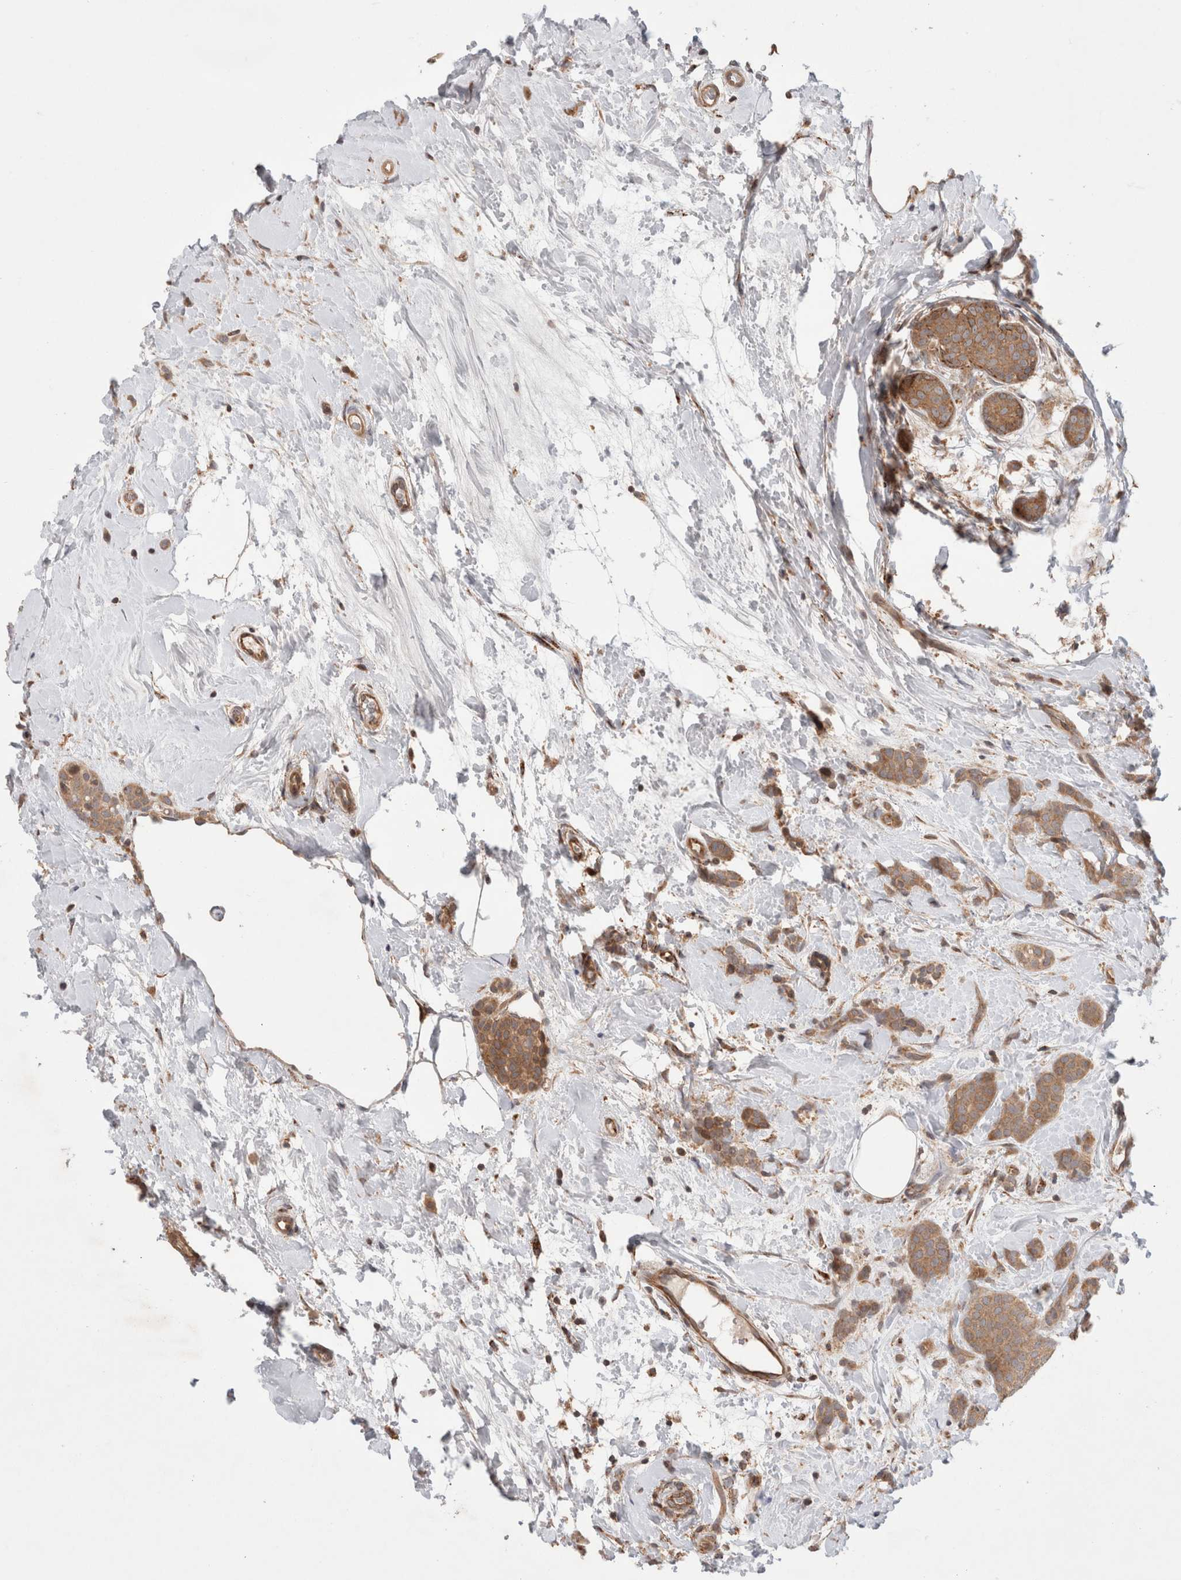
{"staining": {"intensity": "moderate", "quantity": ">75%", "location": "cytoplasmic/membranous"}, "tissue": "breast cancer", "cell_type": "Tumor cells", "image_type": "cancer", "snomed": [{"axis": "morphology", "description": "Lobular carcinoma, in situ"}, {"axis": "morphology", "description": "Lobular carcinoma"}, {"axis": "topography", "description": "Breast"}], "caption": "This is a histology image of IHC staining of breast cancer (lobular carcinoma in situ), which shows moderate positivity in the cytoplasmic/membranous of tumor cells.", "gene": "HROB", "patient": {"sex": "female", "age": 41}}